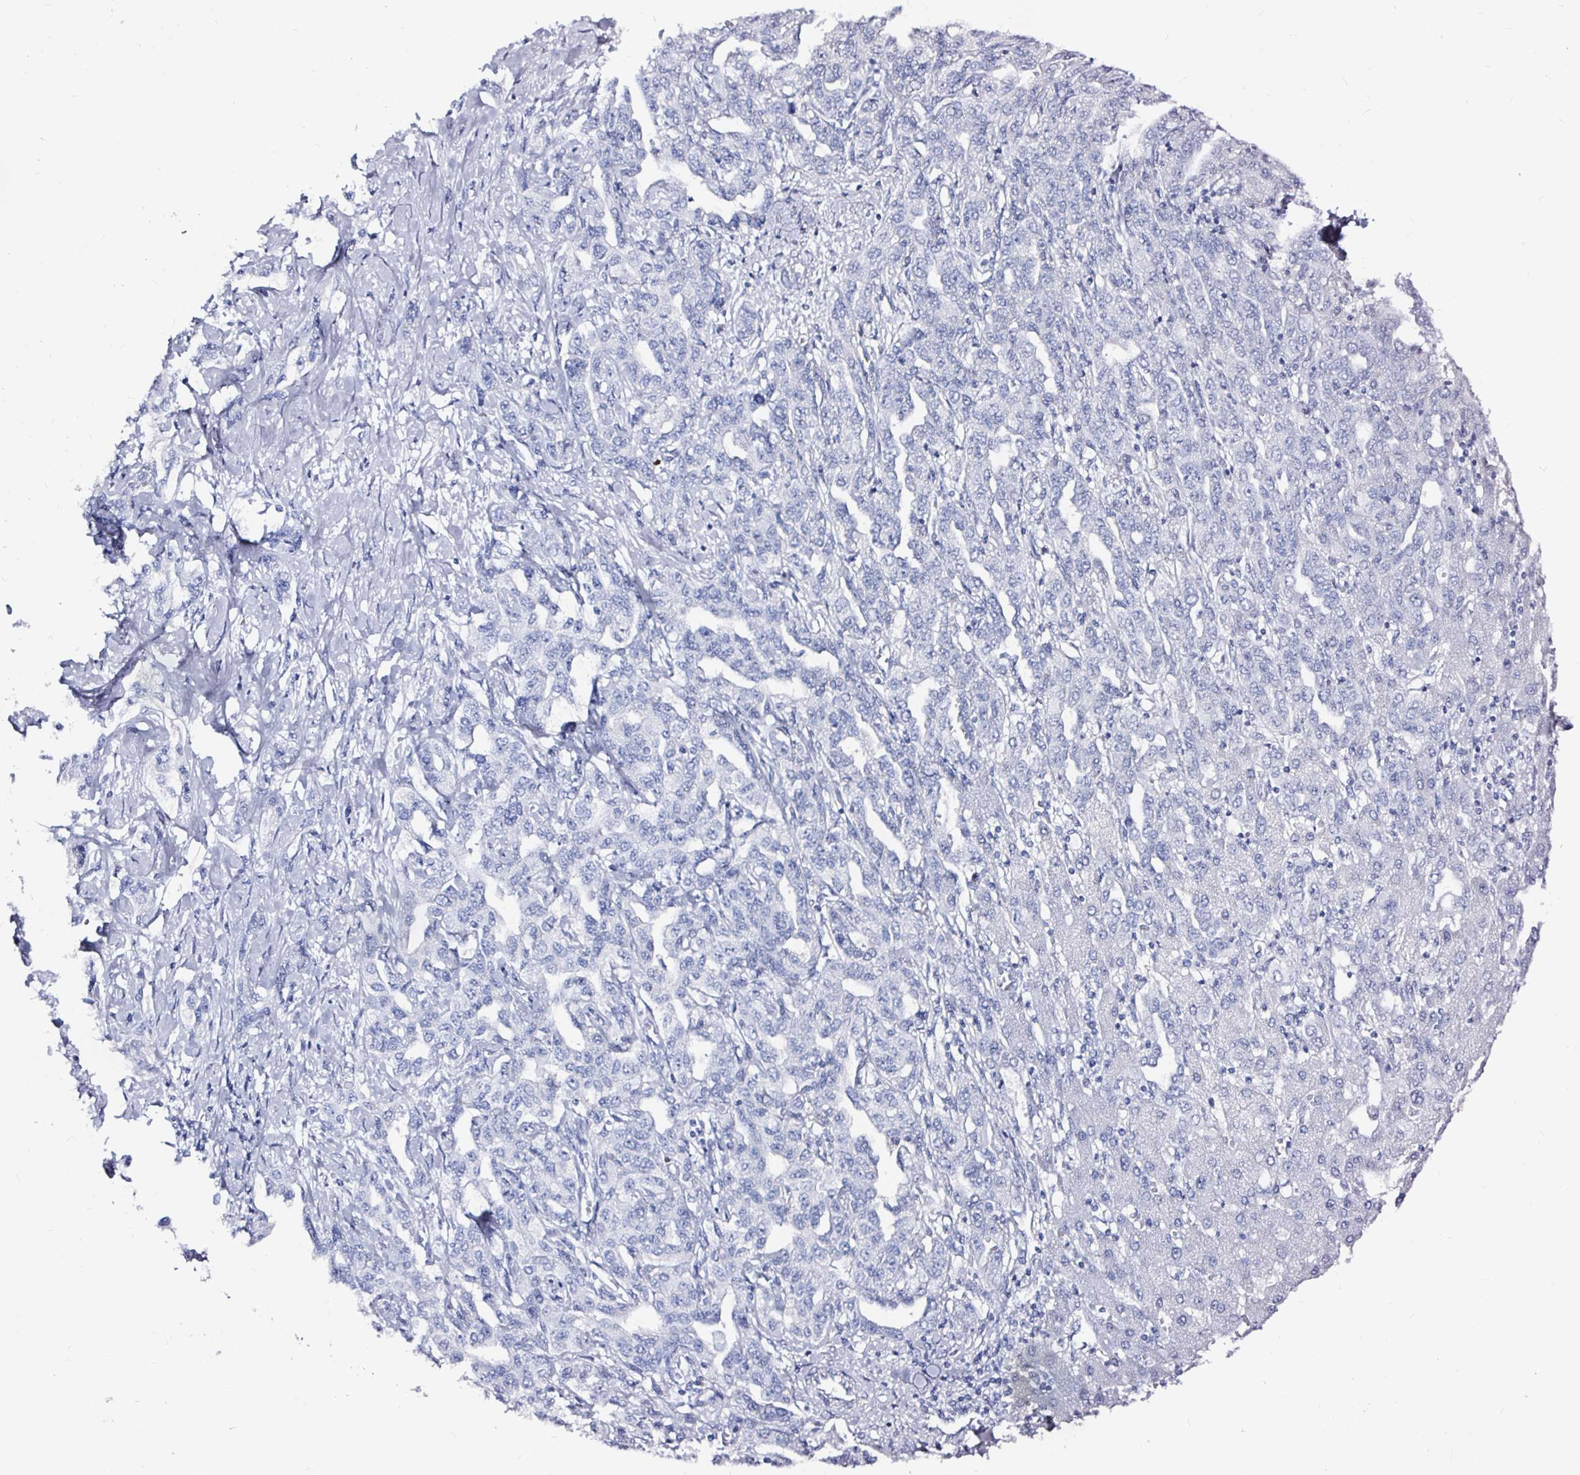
{"staining": {"intensity": "negative", "quantity": "none", "location": "none"}, "tissue": "liver cancer", "cell_type": "Tumor cells", "image_type": "cancer", "snomed": [{"axis": "morphology", "description": "Cholangiocarcinoma"}, {"axis": "topography", "description": "Liver"}], "caption": "Photomicrograph shows no significant protein staining in tumor cells of liver cancer (cholangiocarcinoma).", "gene": "LUZP4", "patient": {"sex": "male", "age": 59}}